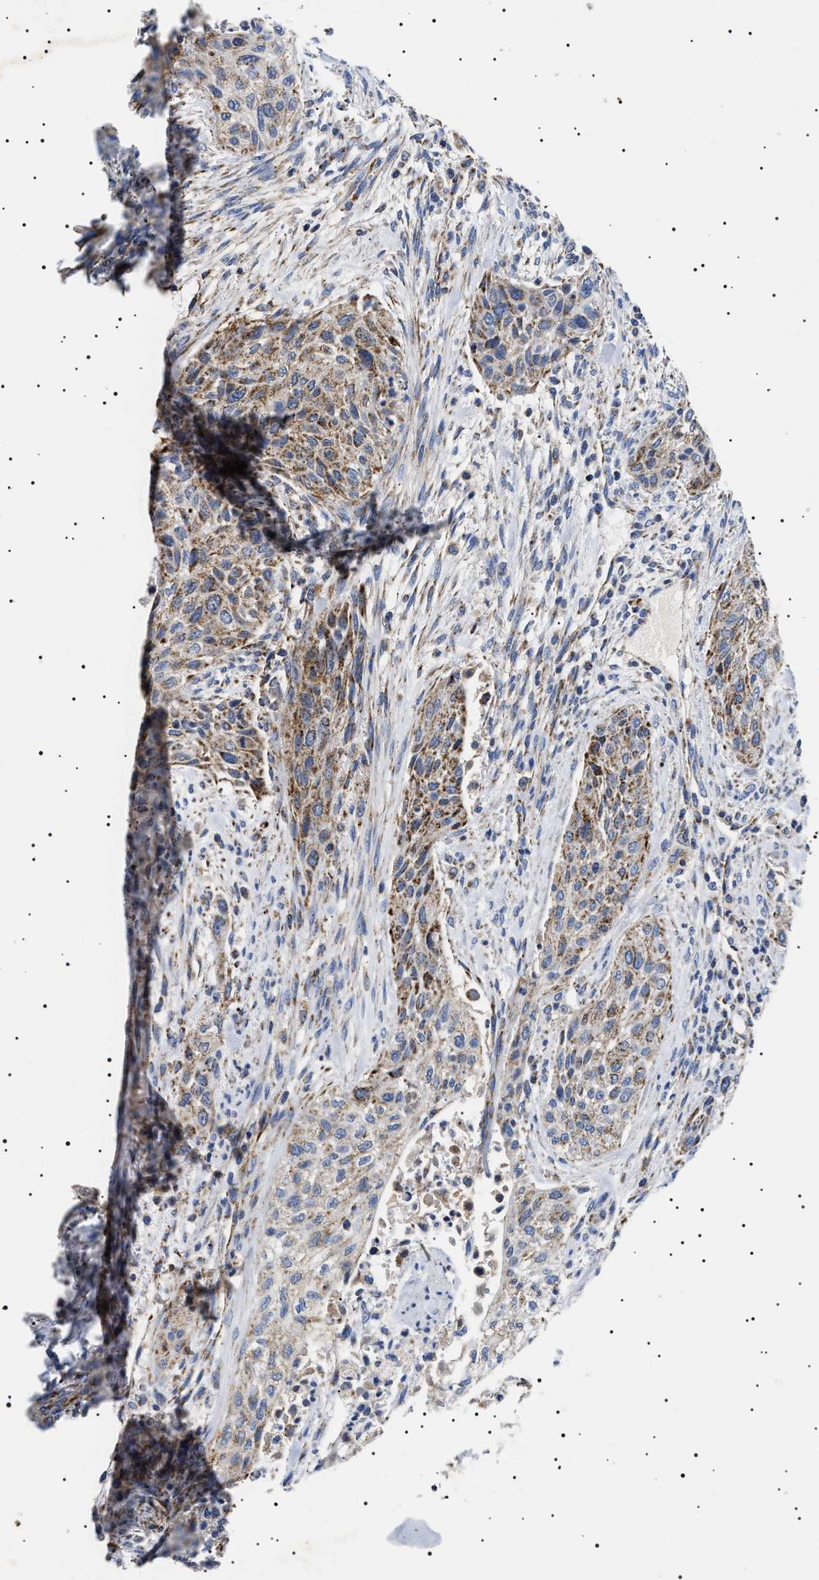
{"staining": {"intensity": "moderate", "quantity": ">75%", "location": "cytoplasmic/membranous"}, "tissue": "urothelial cancer", "cell_type": "Tumor cells", "image_type": "cancer", "snomed": [{"axis": "morphology", "description": "Urothelial carcinoma, Low grade"}, {"axis": "morphology", "description": "Urothelial carcinoma, High grade"}, {"axis": "topography", "description": "Urinary bladder"}], "caption": "Protein expression analysis of human high-grade urothelial carcinoma reveals moderate cytoplasmic/membranous staining in approximately >75% of tumor cells. Using DAB (brown) and hematoxylin (blue) stains, captured at high magnification using brightfield microscopy.", "gene": "CHRDL2", "patient": {"sex": "male", "age": 35}}